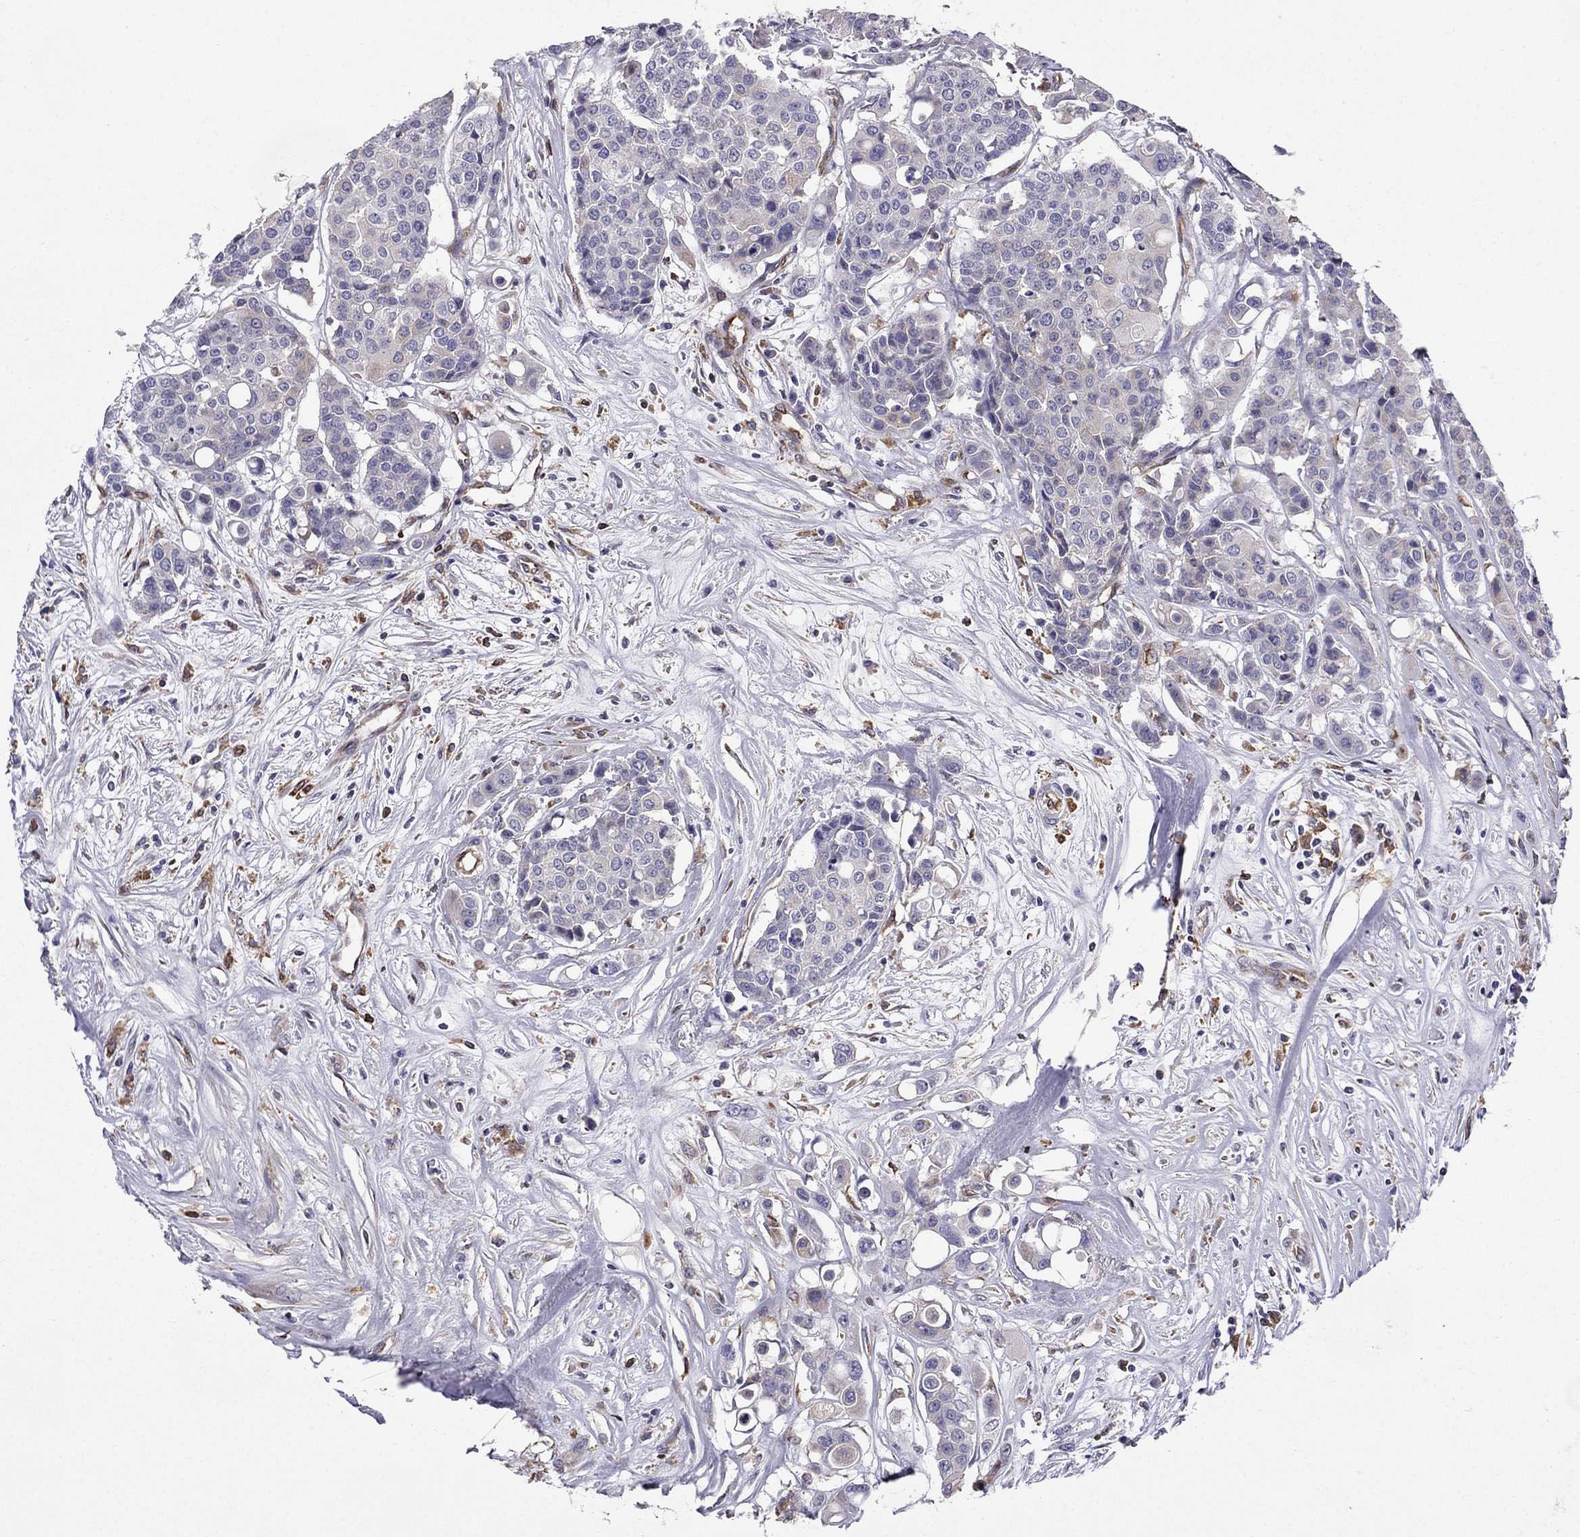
{"staining": {"intensity": "negative", "quantity": "none", "location": "none"}, "tissue": "carcinoid", "cell_type": "Tumor cells", "image_type": "cancer", "snomed": [{"axis": "morphology", "description": "Carcinoid, malignant, NOS"}, {"axis": "topography", "description": "Colon"}], "caption": "Tumor cells show no significant staining in carcinoid.", "gene": "GNAL", "patient": {"sex": "male", "age": 81}}